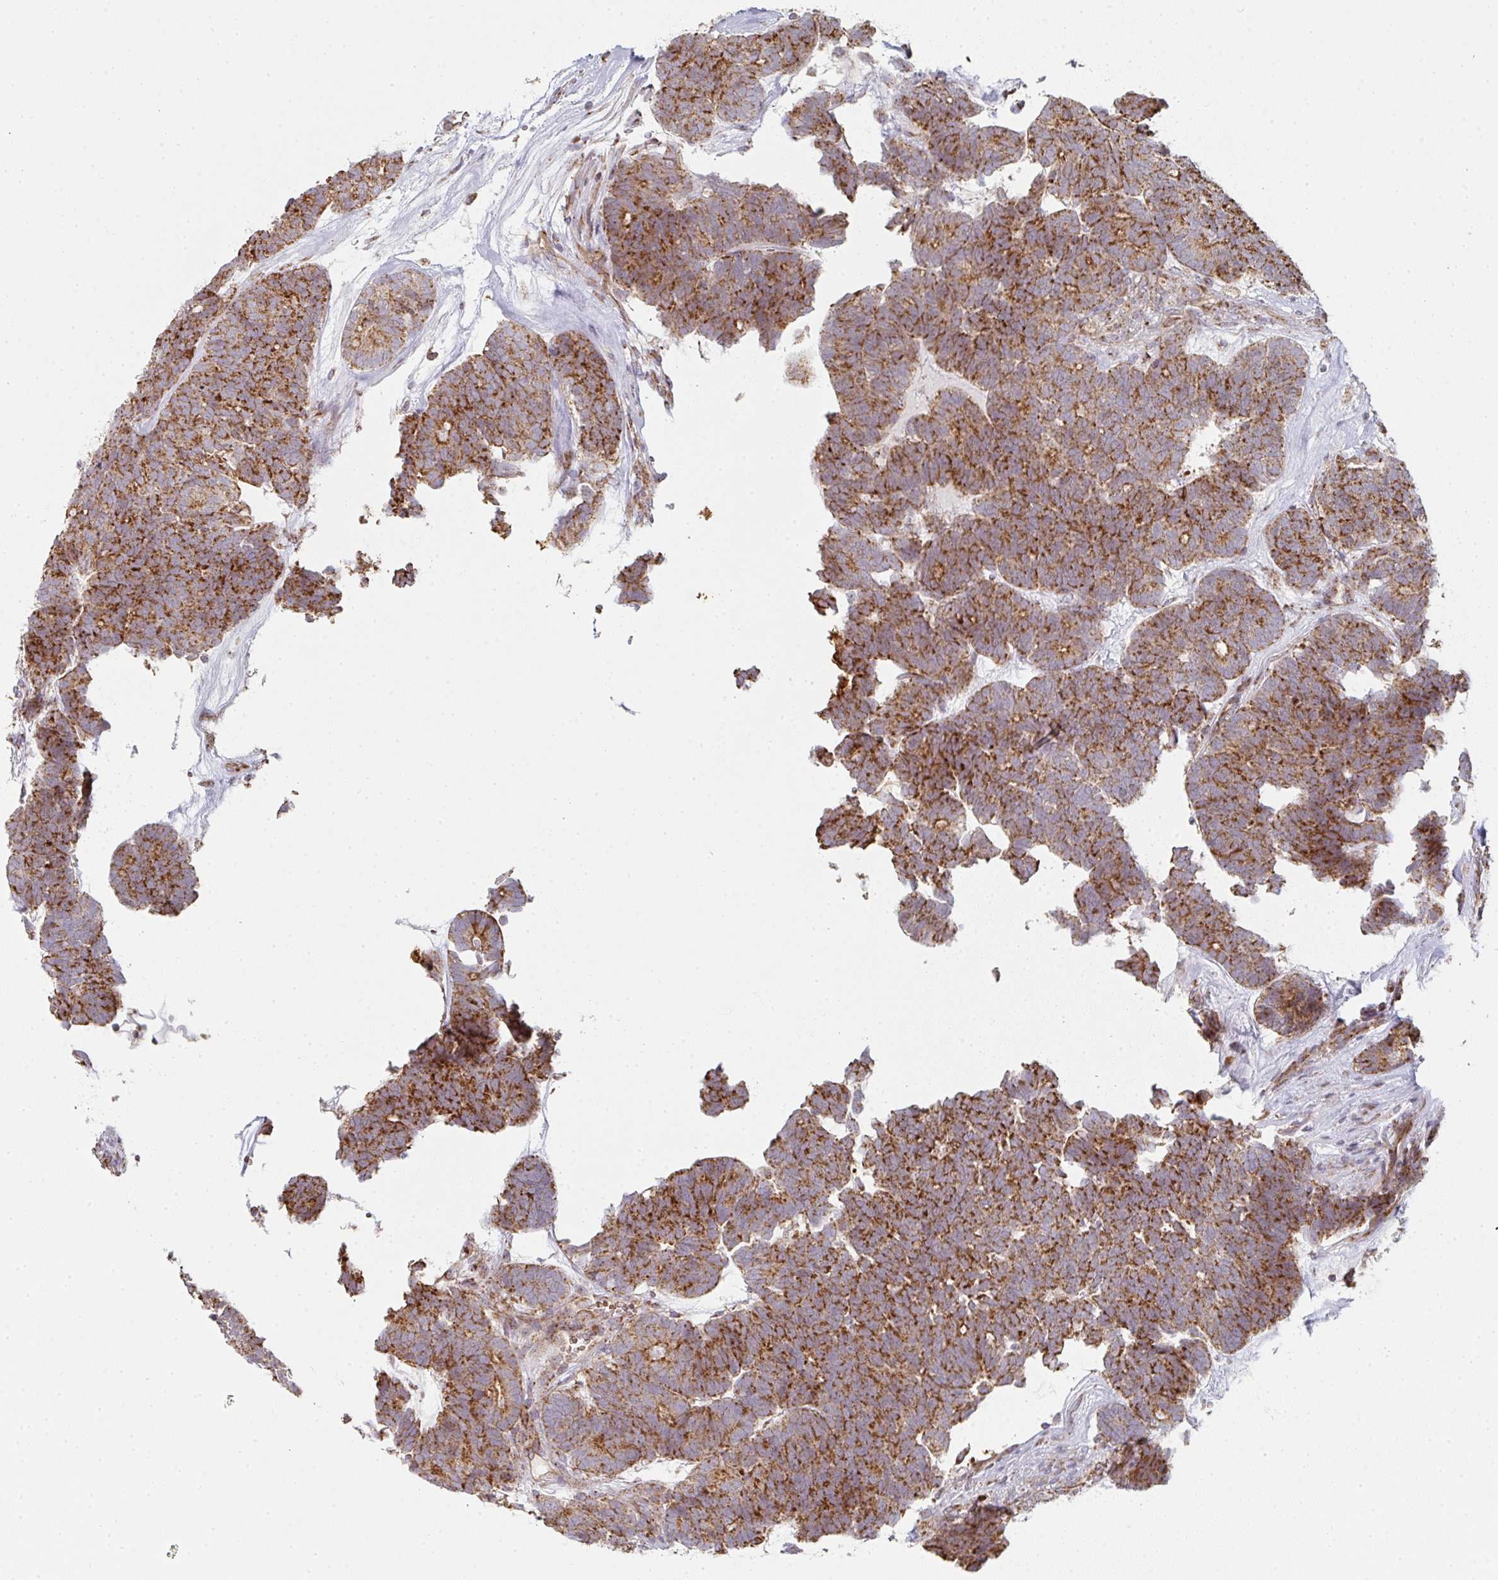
{"staining": {"intensity": "strong", "quantity": ">75%", "location": "cytoplasmic/membranous"}, "tissue": "head and neck cancer", "cell_type": "Tumor cells", "image_type": "cancer", "snomed": [{"axis": "morphology", "description": "Adenocarcinoma, NOS"}, {"axis": "topography", "description": "Head-Neck"}], "caption": "Head and neck cancer (adenocarcinoma) stained with IHC shows strong cytoplasmic/membranous expression in about >75% of tumor cells.", "gene": "ZNF526", "patient": {"sex": "female", "age": 81}}